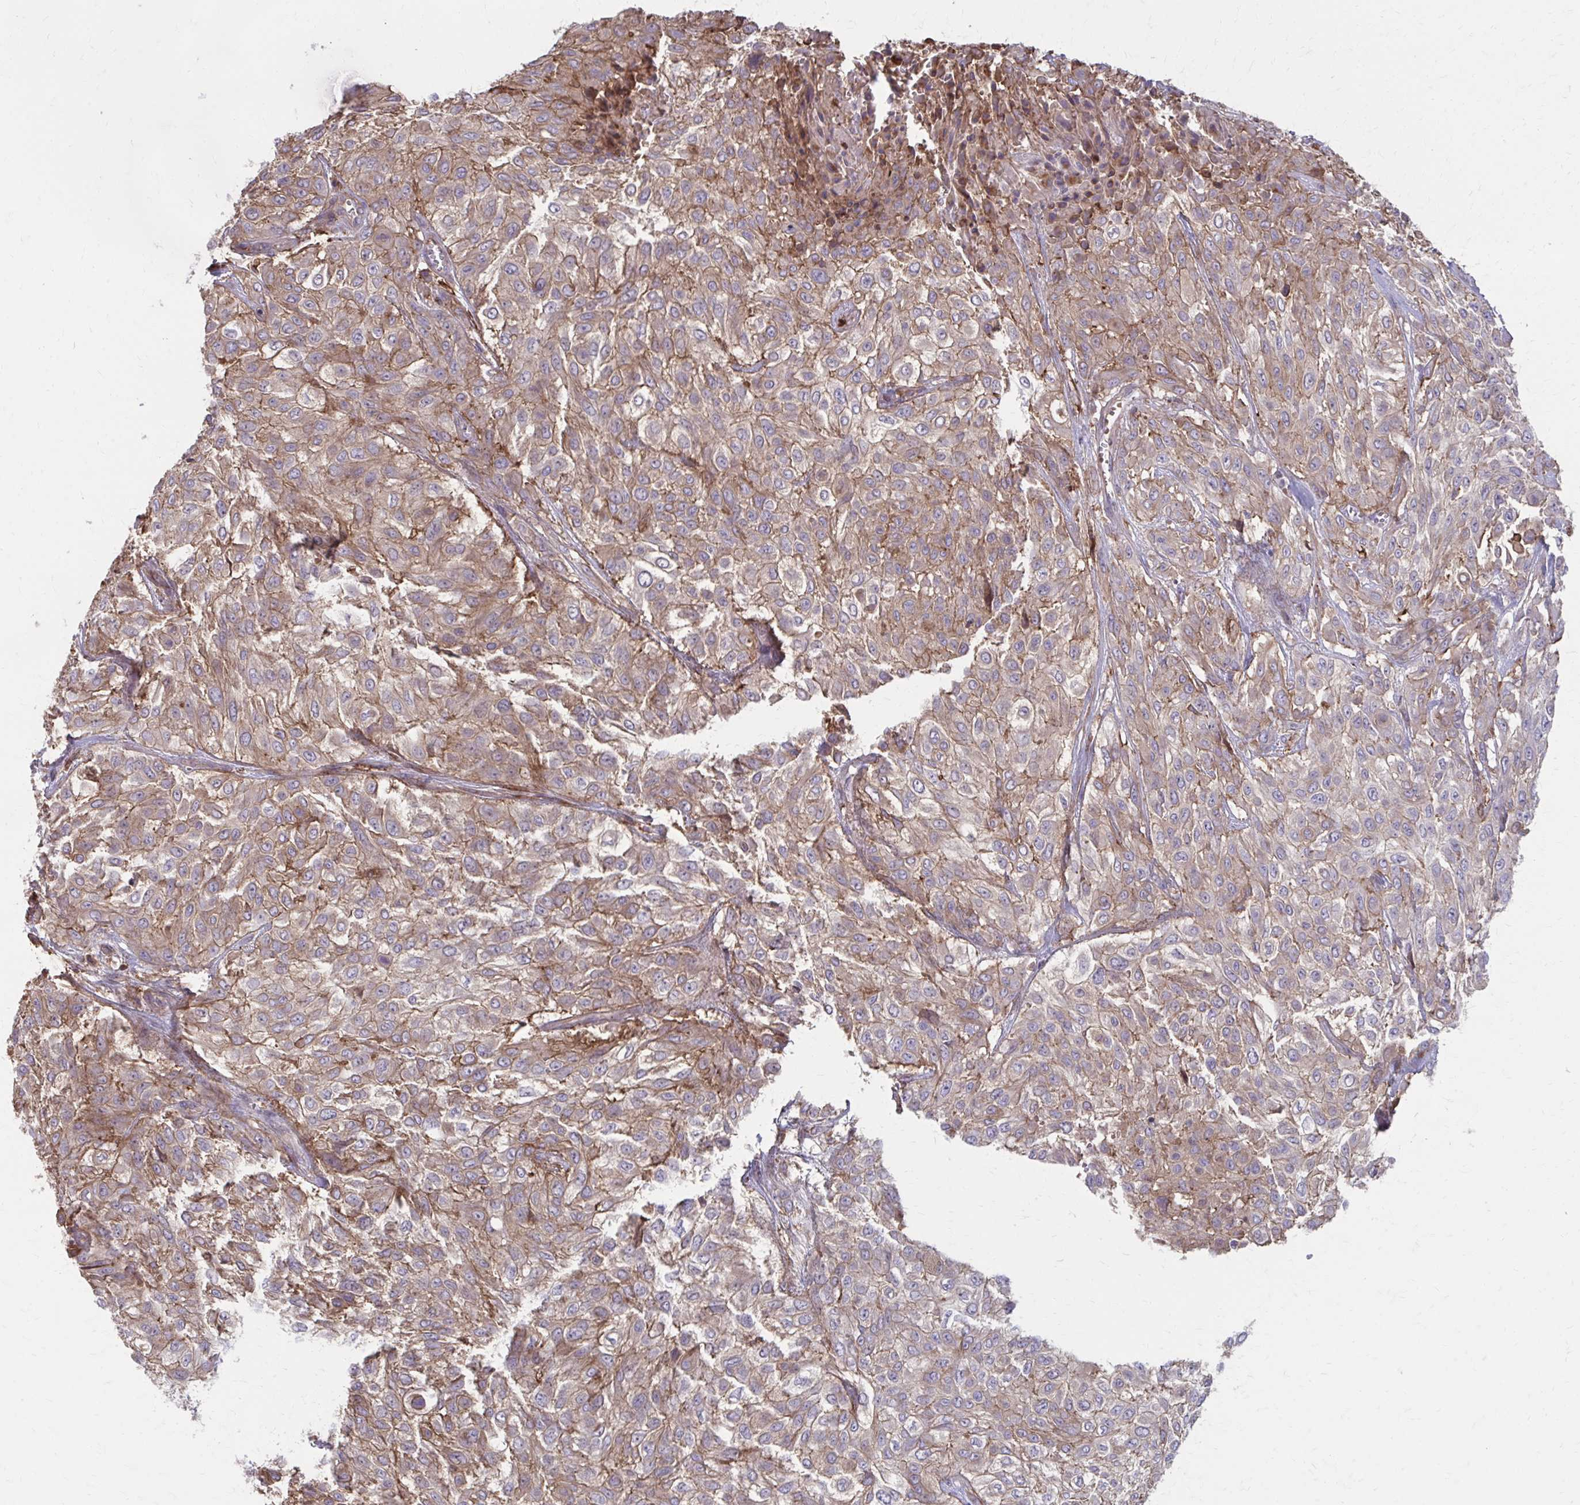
{"staining": {"intensity": "weak", "quantity": ">75%", "location": "cytoplasmic/membranous"}, "tissue": "urothelial cancer", "cell_type": "Tumor cells", "image_type": "cancer", "snomed": [{"axis": "morphology", "description": "Urothelial carcinoma, High grade"}, {"axis": "topography", "description": "Urinary bladder"}], "caption": "Immunohistochemistry (IHC) staining of high-grade urothelial carcinoma, which reveals low levels of weak cytoplasmic/membranous expression in approximately >75% of tumor cells indicating weak cytoplasmic/membranous protein expression. The staining was performed using DAB (3,3'-diaminobenzidine) (brown) for protein detection and nuclei were counterstained in hematoxylin (blue).", "gene": "MMP14", "patient": {"sex": "male", "age": 57}}